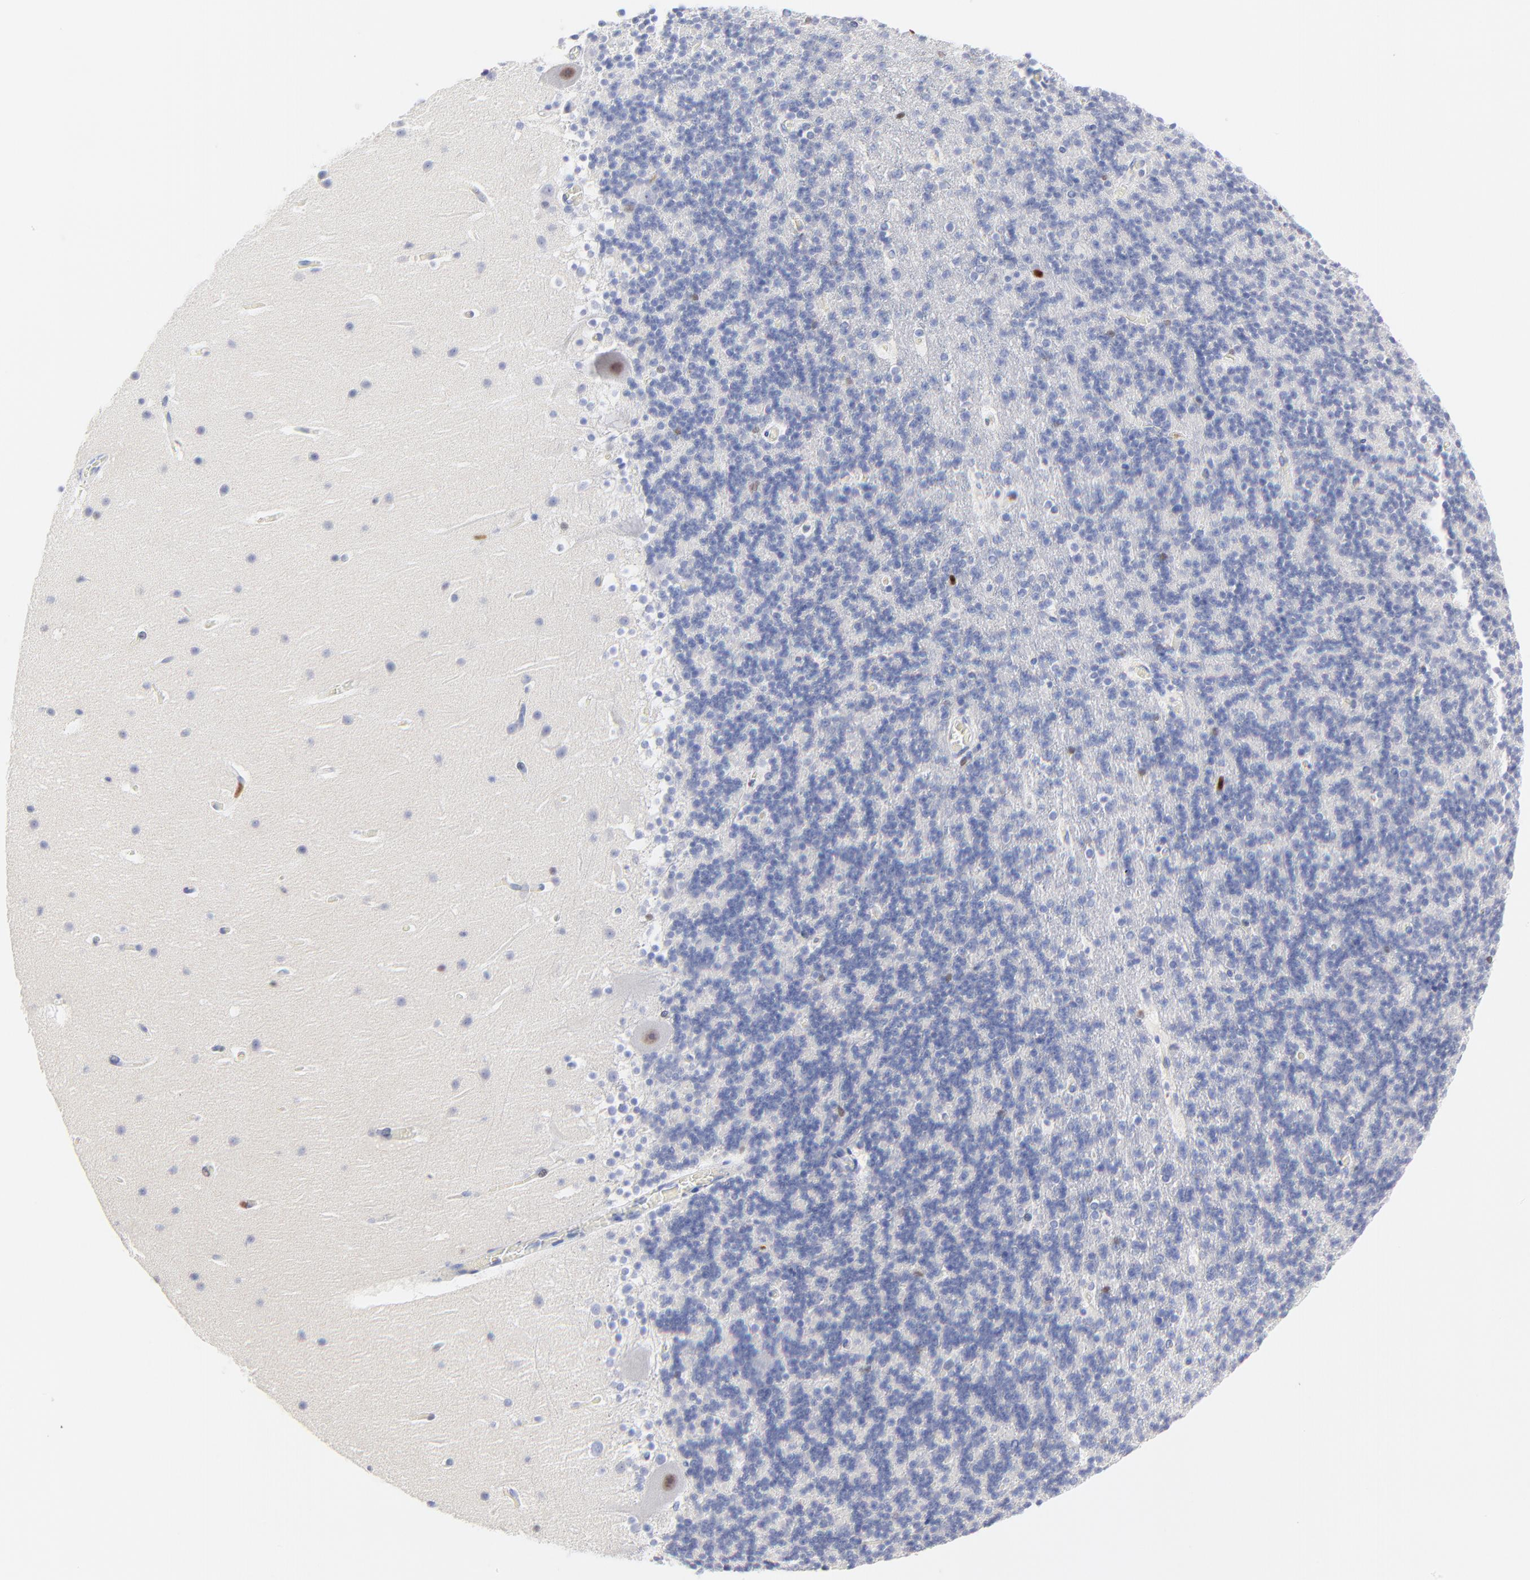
{"staining": {"intensity": "negative", "quantity": "none", "location": "none"}, "tissue": "cerebellum", "cell_type": "Cells in granular layer", "image_type": "normal", "snomed": [{"axis": "morphology", "description": "Normal tissue, NOS"}, {"axis": "topography", "description": "Cerebellum"}], "caption": "Cells in granular layer are negative for brown protein staining in normal cerebellum. Nuclei are stained in blue.", "gene": "ZAP70", "patient": {"sex": "male", "age": 45}}